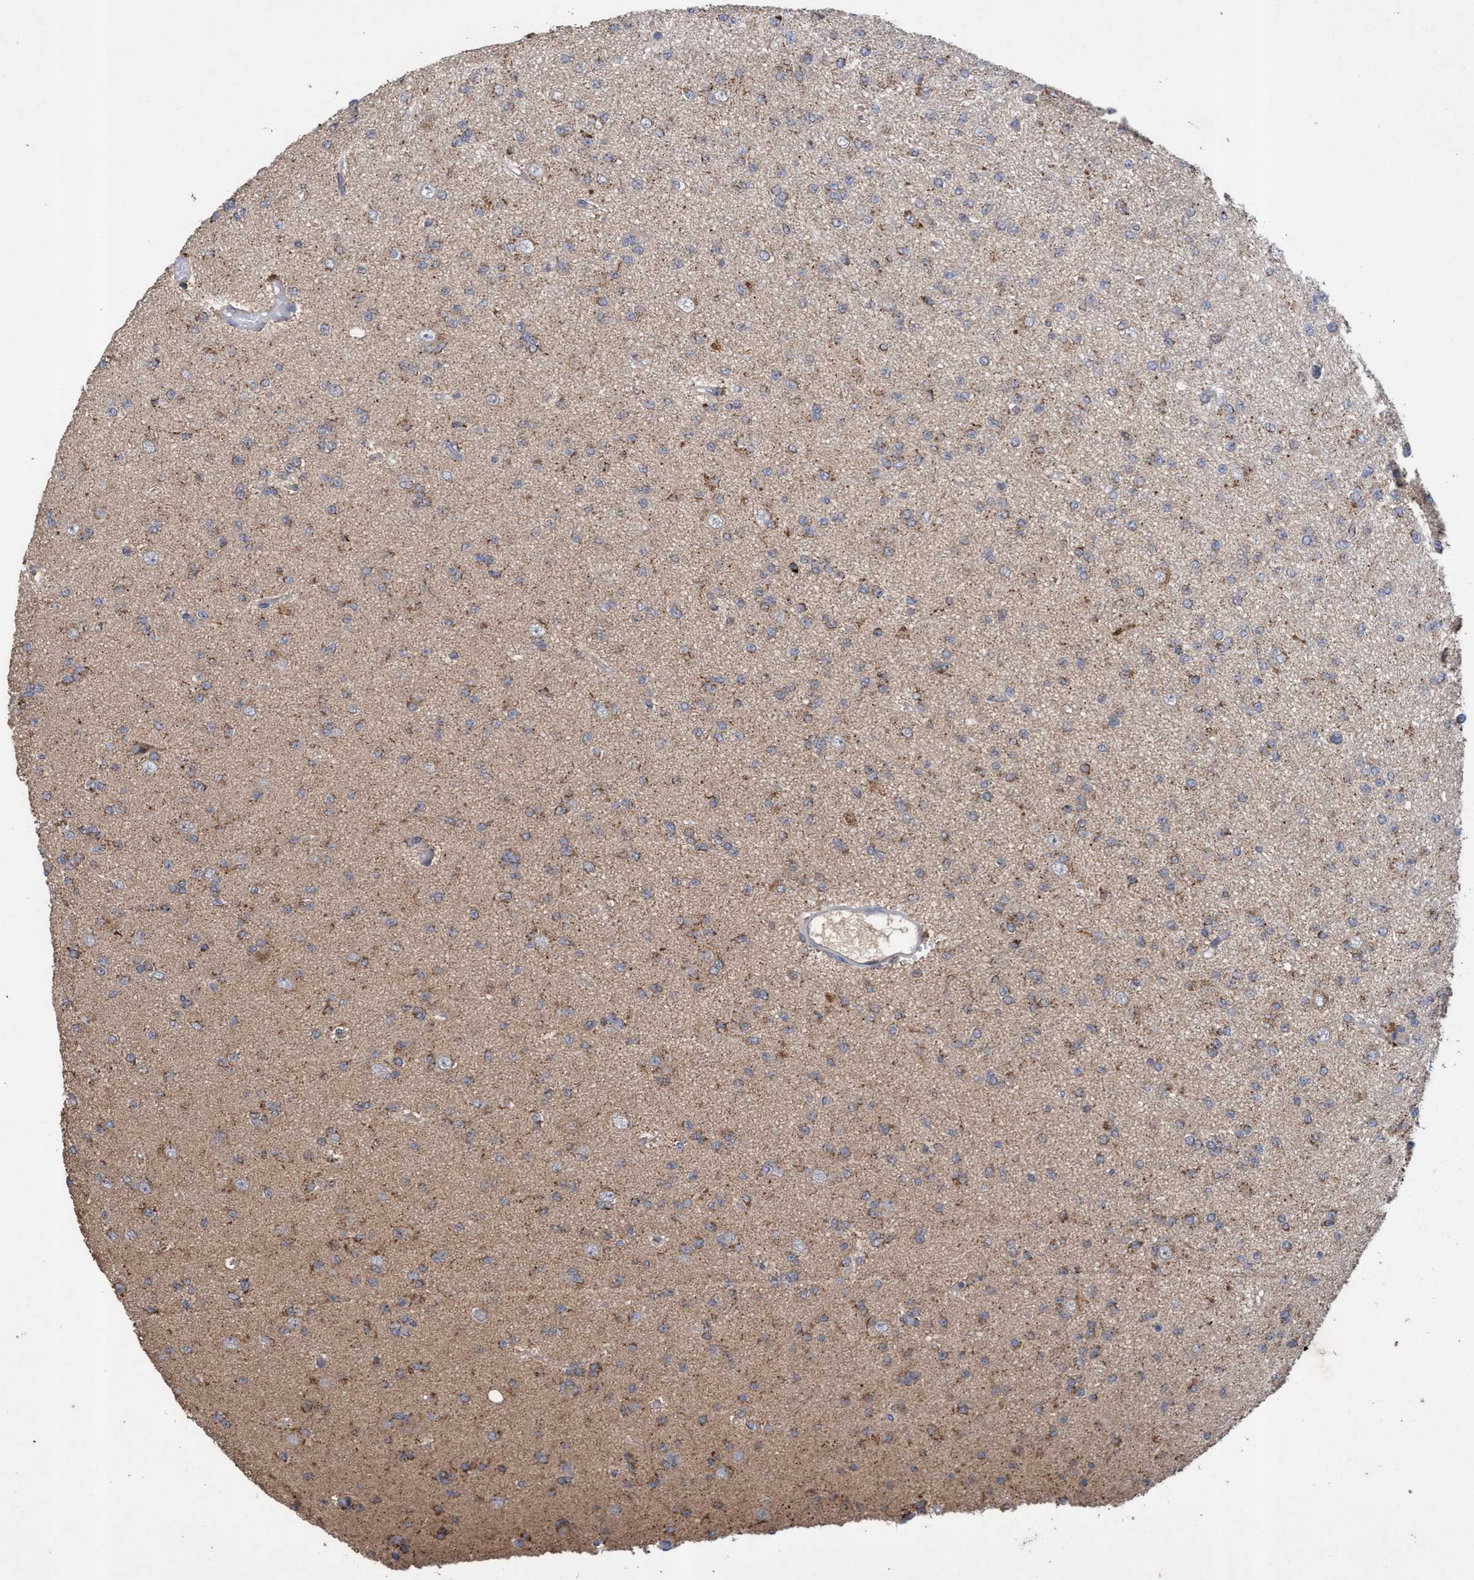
{"staining": {"intensity": "weak", "quantity": "25%-75%", "location": "cytoplasmic/membranous"}, "tissue": "glioma", "cell_type": "Tumor cells", "image_type": "cancer", "snomed": [{"axis": "morphology", "description": "Glioma, malignant, Low grade"}, {"axis": "topography", "description": "Brain"}], "caption": "A micrograph of malignant low-grade glioma stained for a protein displays weak cytoplasmic/membranous brown staining in tumor cells.", "gene": "ATPAF2", "patient": {"sex": "female", "age": 22}}